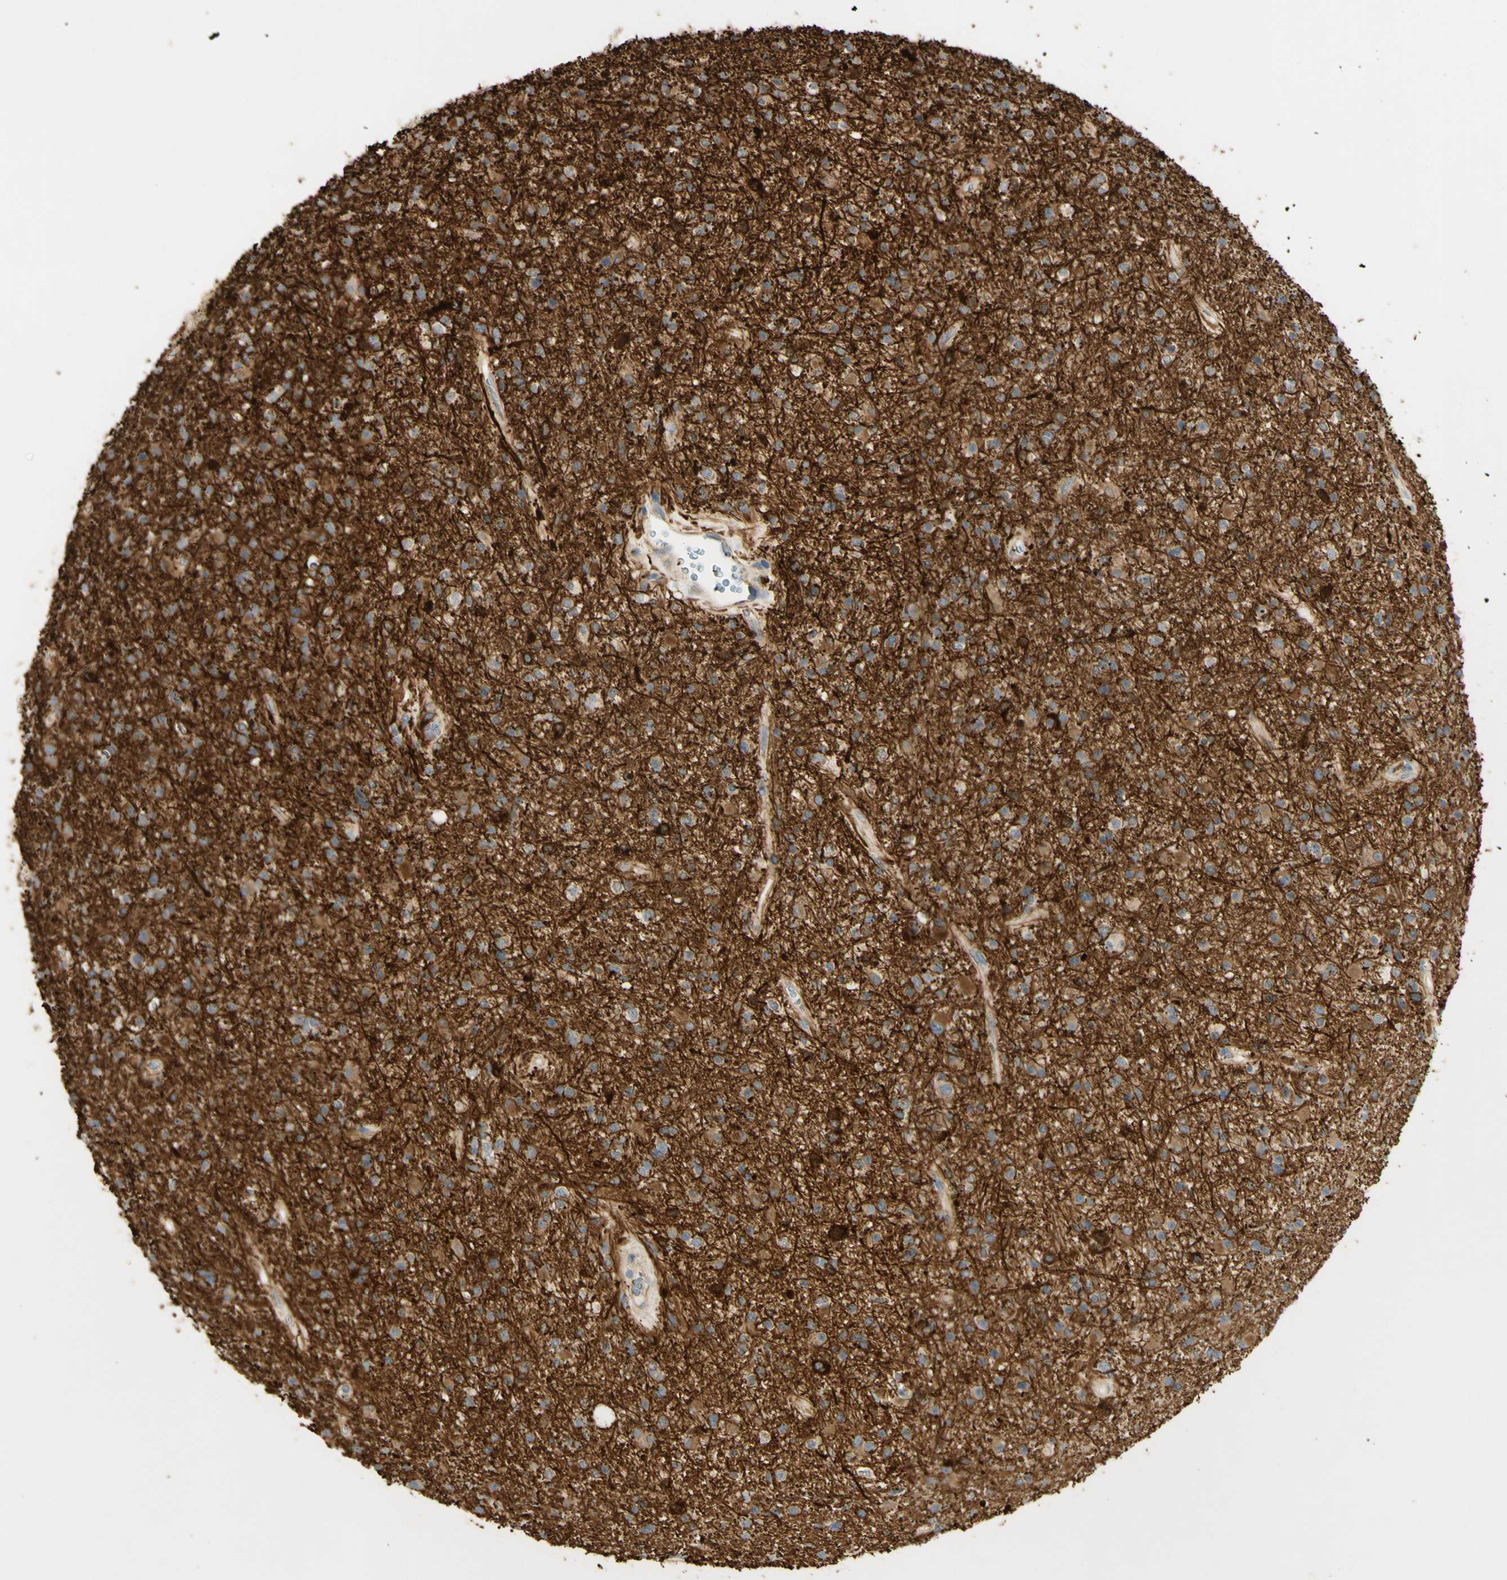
{"staining": {"intensity": "moderate", "quantity": ">75%", "location": "cytoplasmic/membranous"}, "tissue": "glioma", "cell_type": "Tumor cells", "image_type": "cancer", "snomed": [{"axis": "morphology", "description": "Glioma, malignant, High grade"}, {"axis": "topography", "description": "Brain"}], "caption": "The photomicrograph demonstrates immunohistochemical staining of glioma. There is moderate cytoplasmic/membranous positivity is appreciated in approximately >75% of tumor cells. The protein of interest is shown in brown color, while the nuclei are stained blue.", "gene": "KIF11", "patient": {"sex": "male", "age": 33}}